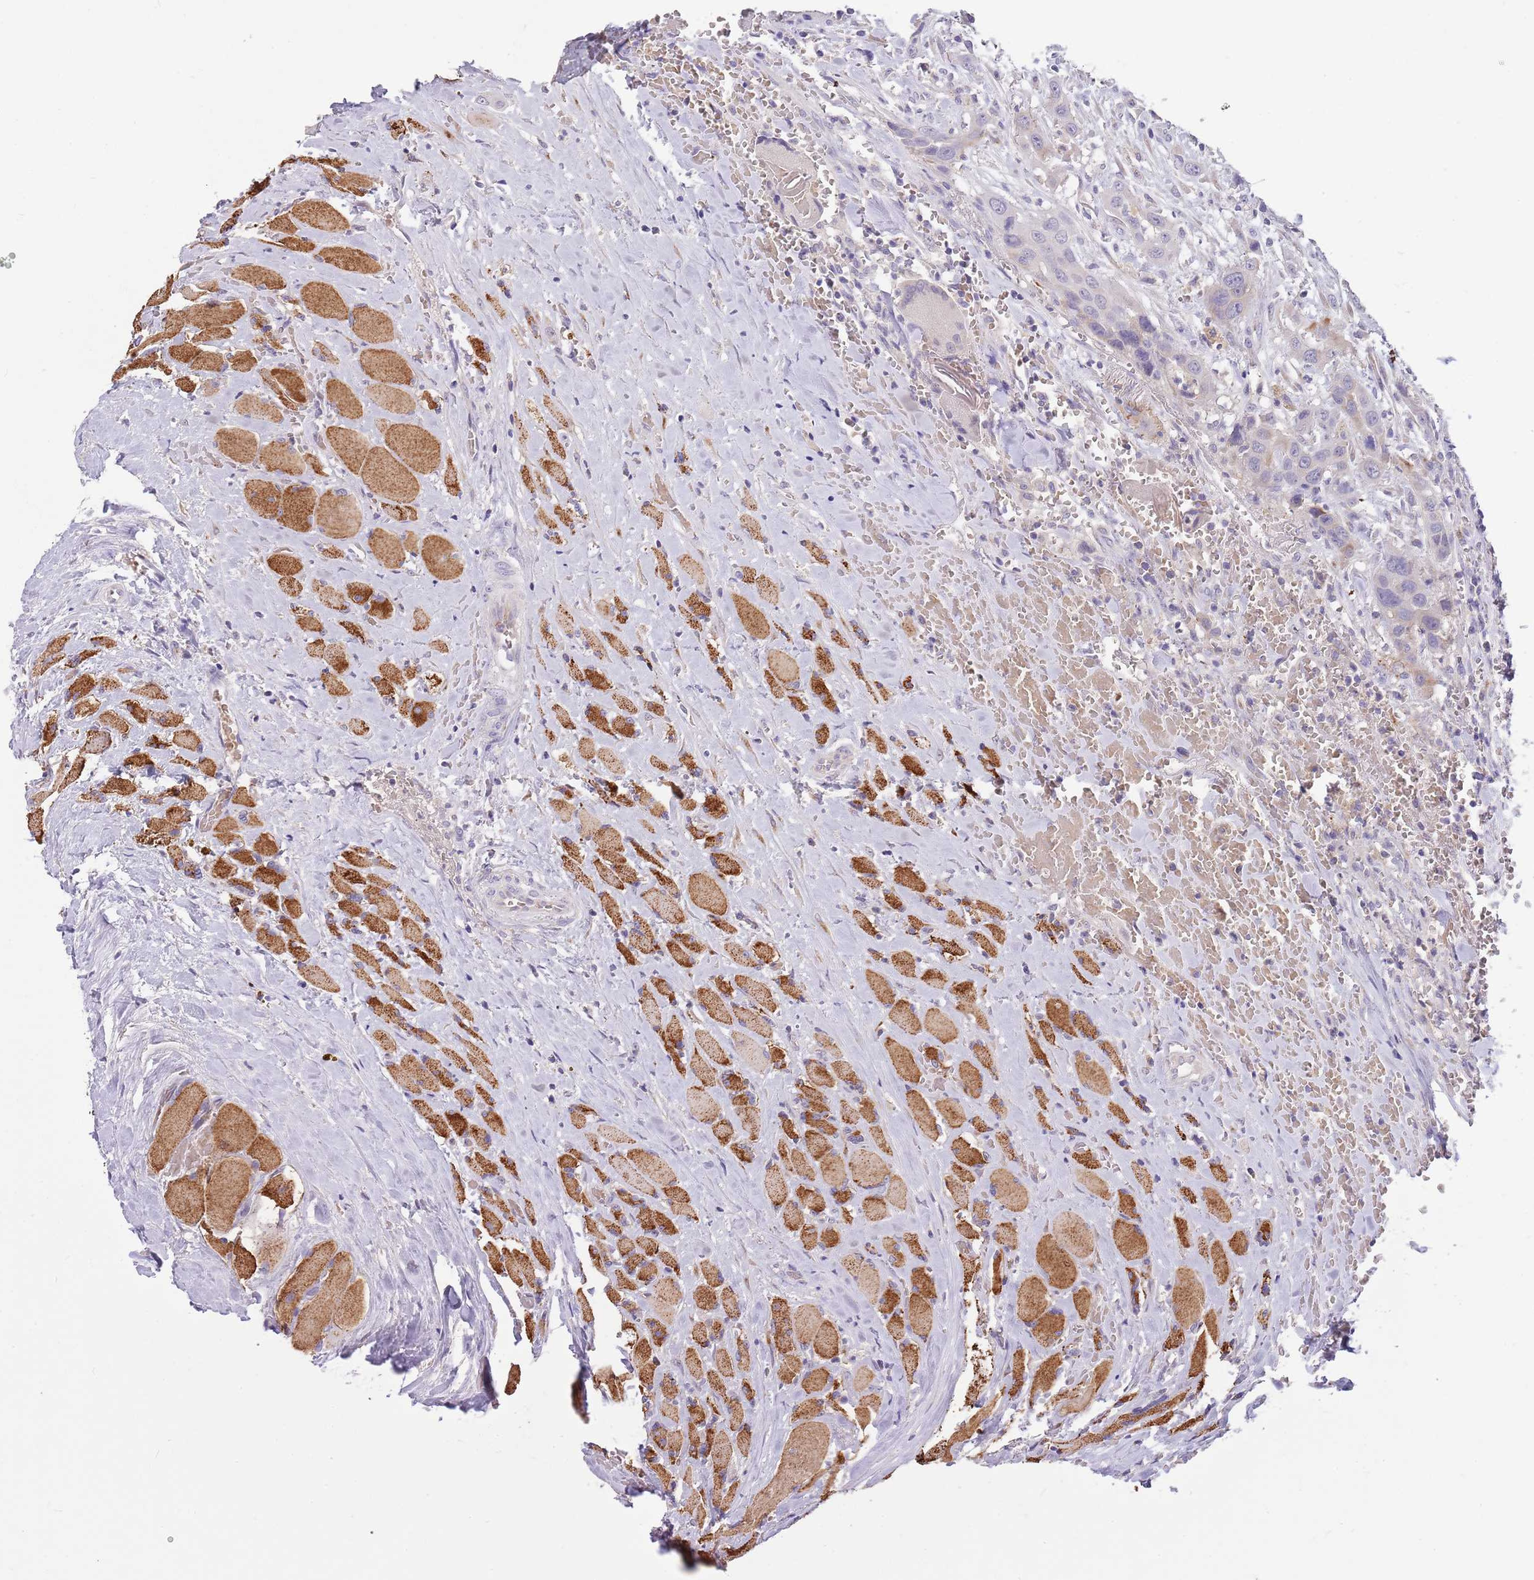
{"staining": {"intensity": "negative", "quantity": "none", "location": "none"}, "tissue": "head and neck cancer", "cell_type": "Tumor cells", "image_type": "cancer", "snomed": [{"axis": "morphology", "description": "Squamous cell carcinoma, NOS"}, {"axis": "topography", "description": "Head-Neck"}], "caption": "IHC of human head and neck cancer shows no staining in tumor cells. The staining is performed using DAB brown chromogen with nuclei counter-stained in using hematoxylin.", "gene": "CFAP73", "patient": {"sex": "male", "age": 81}}